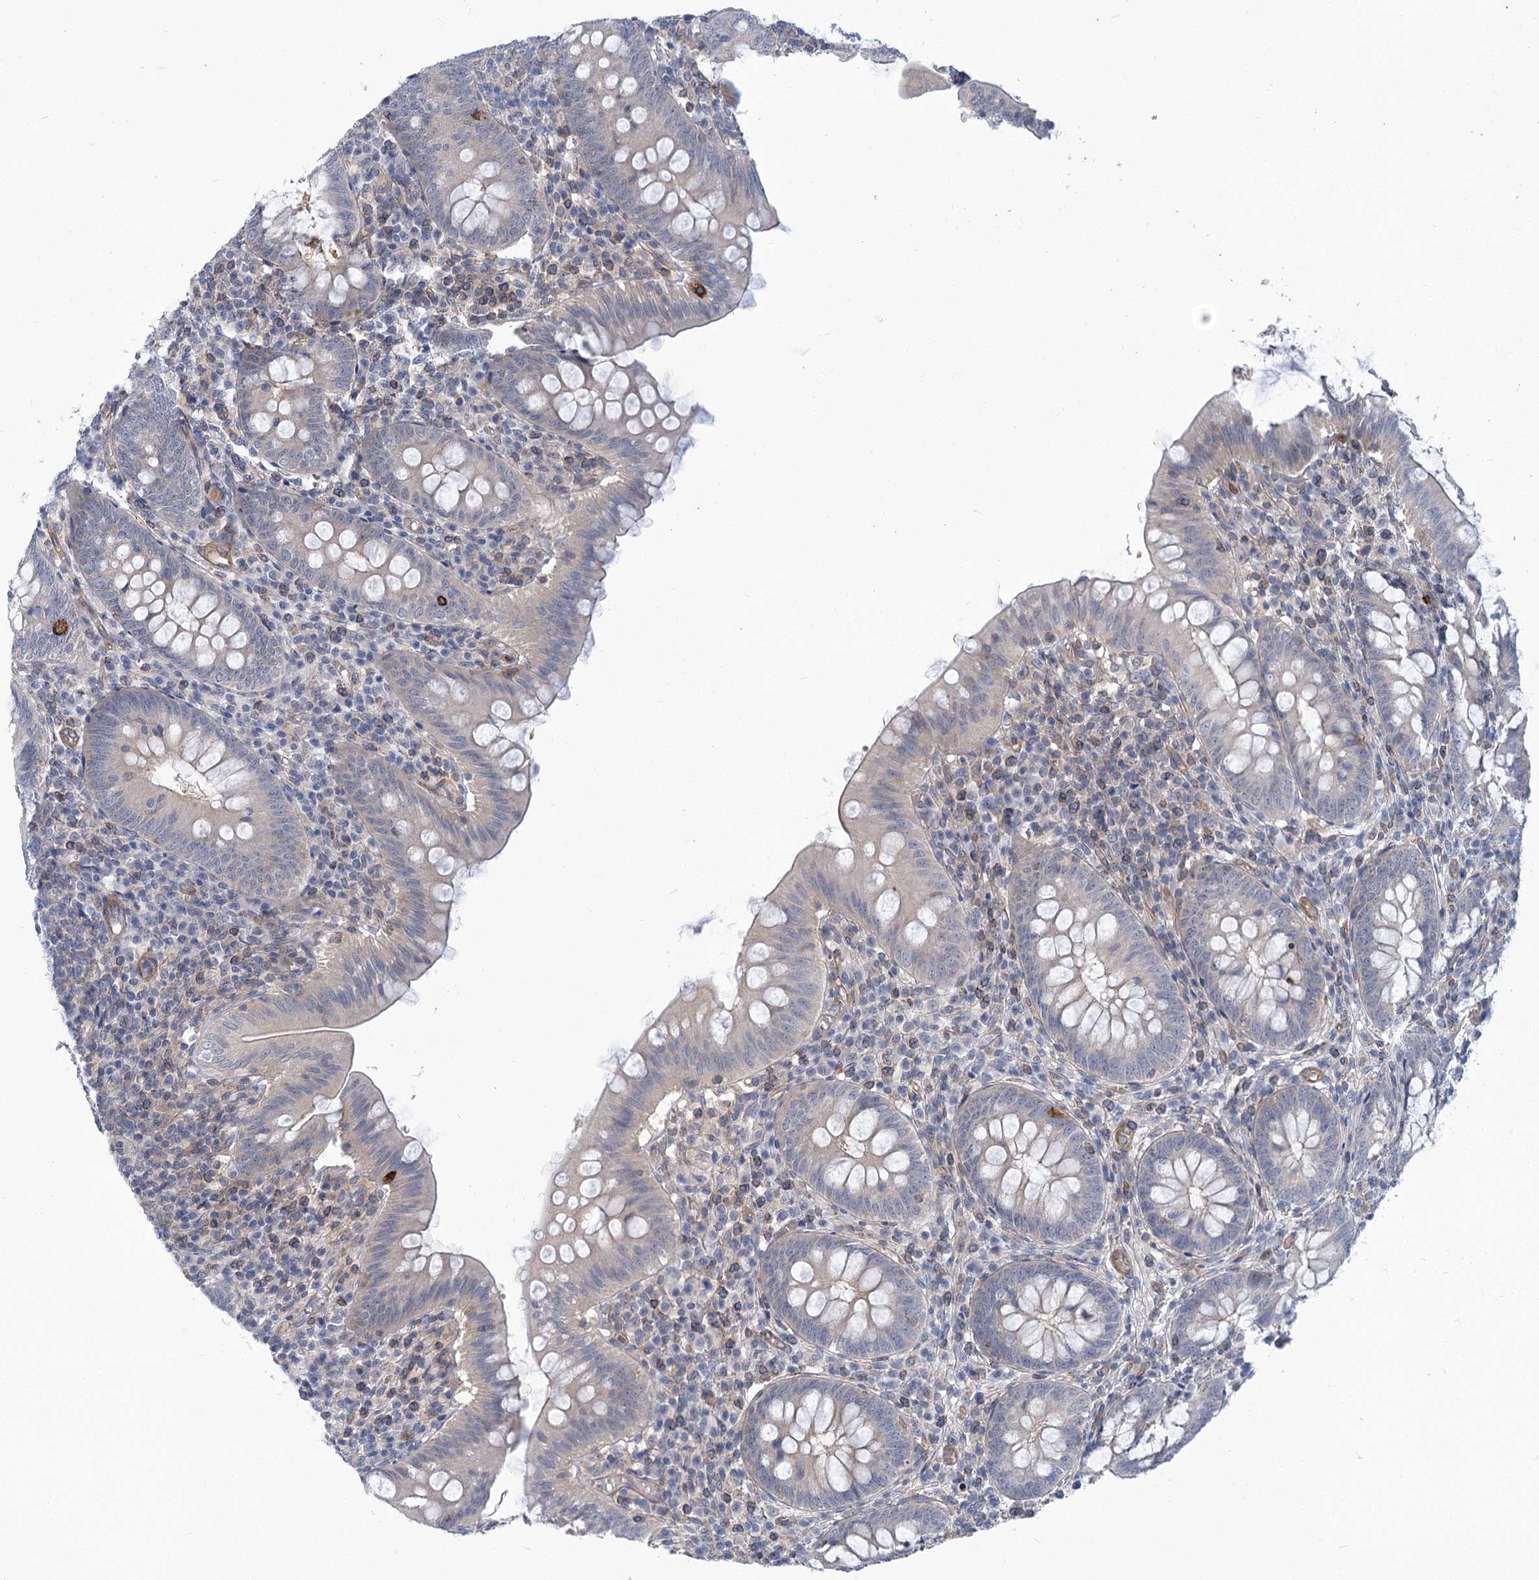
{"staining": {"intensity": "moderate", "quantity": "<25%", "location": "cytoplasmic/membranous"}, "tissue": "appendix", "cell_type": "Glandular cells", "image_type": "normal", "snomed": [{"axis": "morphology", "description": "Normal tissue, NOS"}, {"axis": "topography", "description": "Appendix"}], "caption": "IHC staining of benign appendix, which exhibits low levels of moderate cytoplasmic/membranous staining in approximately <25% of glandular cells indicating moderate cytoplasmic/membranous protein staining. The staining was performed using DAB (brown) for protein detection and nuclei were counterstained in hematoxylin (blue).", "gene": "THAP6", "patient": {"sex": "male", "age": 14}}